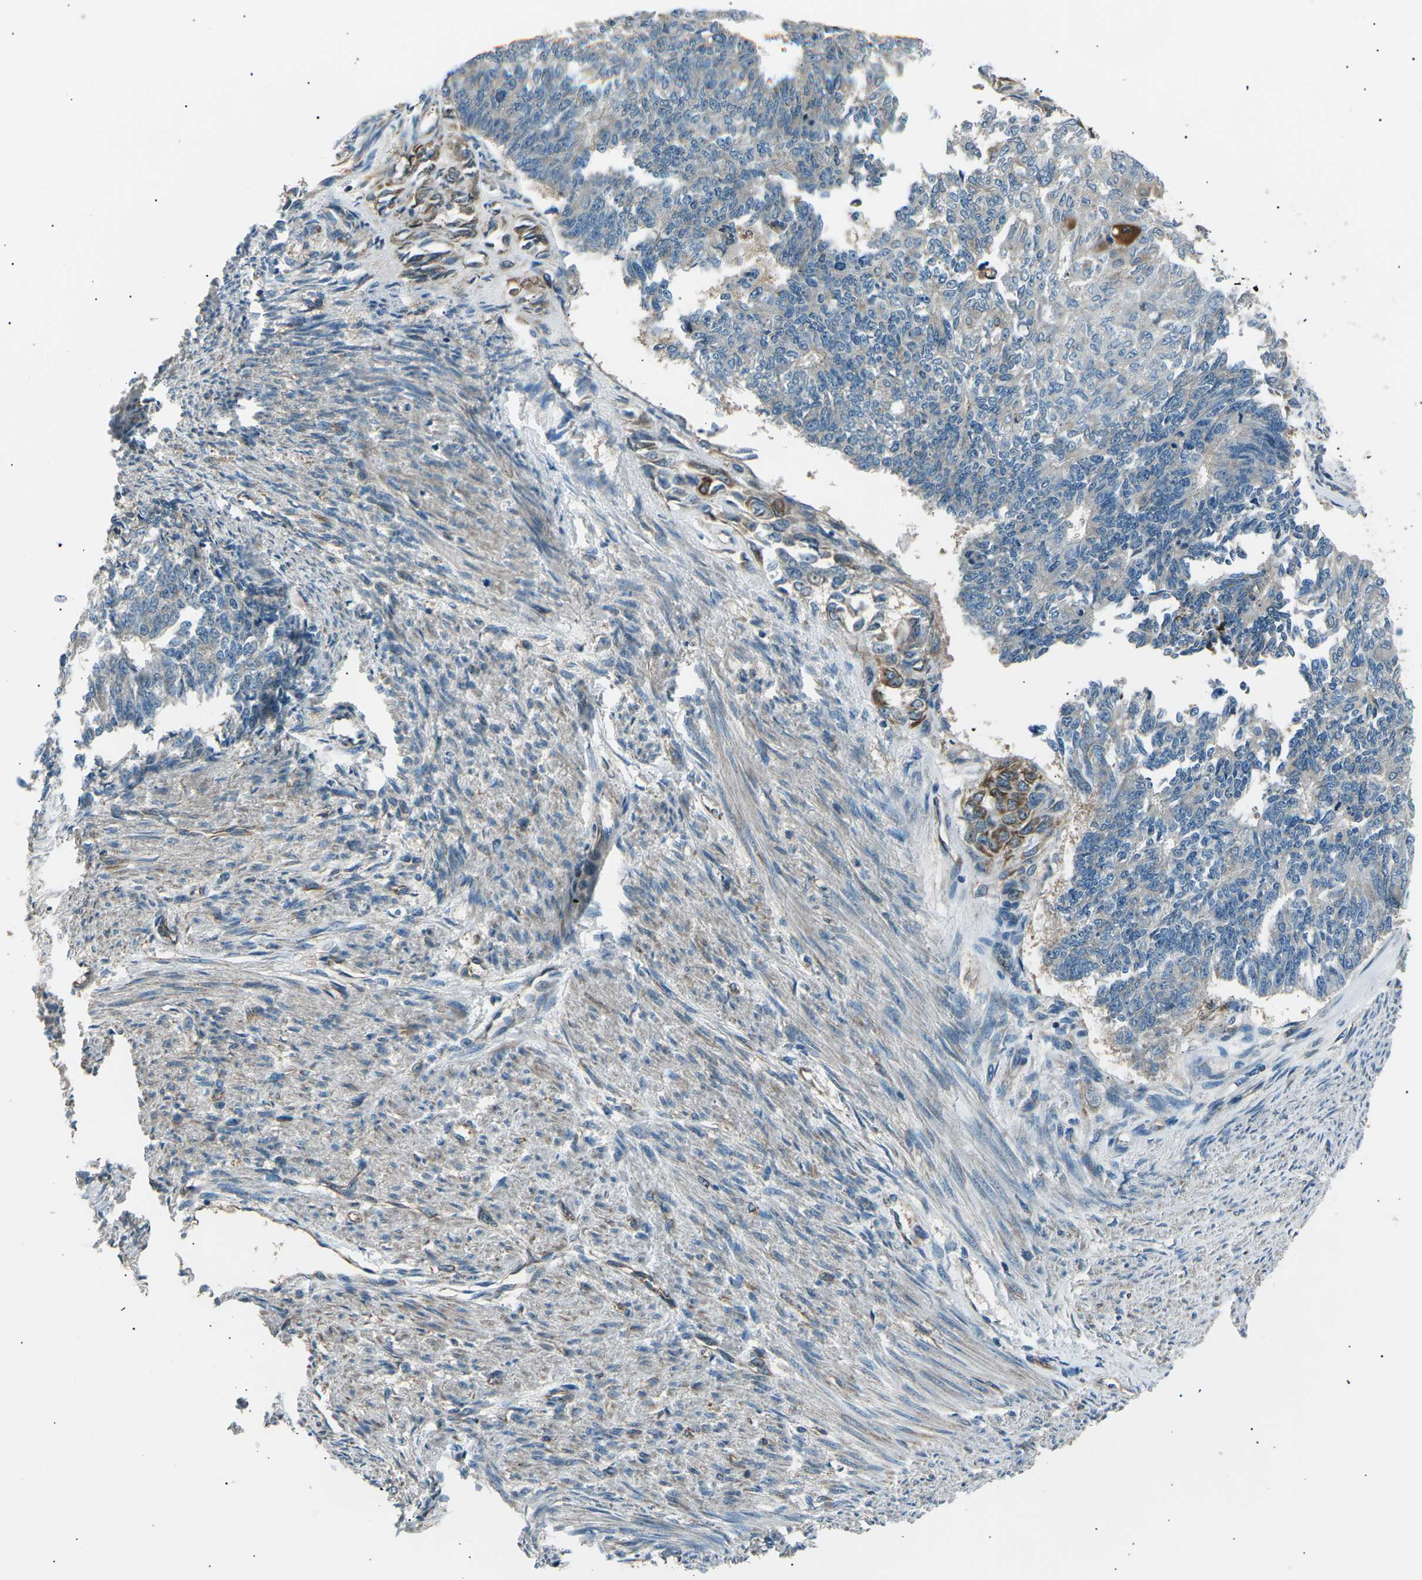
{"staining": {"intensity": "weak", "quantity": "<25%", "location": "cytoplasmic/membranous"}, "tissue": "endometrial cancer", "cell_type": "Tumor cells", "image_type": "cancer", "snomed": [{"axis": "morphology", "description": "Adenocarcinoma, NOS"}, {"axis": "topography", "description": "Endometrium"}], "caption": "Micrograph shows no protein expression in tumor cells of adenocarcinoma (endometrial) tissue.", "gene": "SLK", "patient": {"sex": "female", "age": 32}}